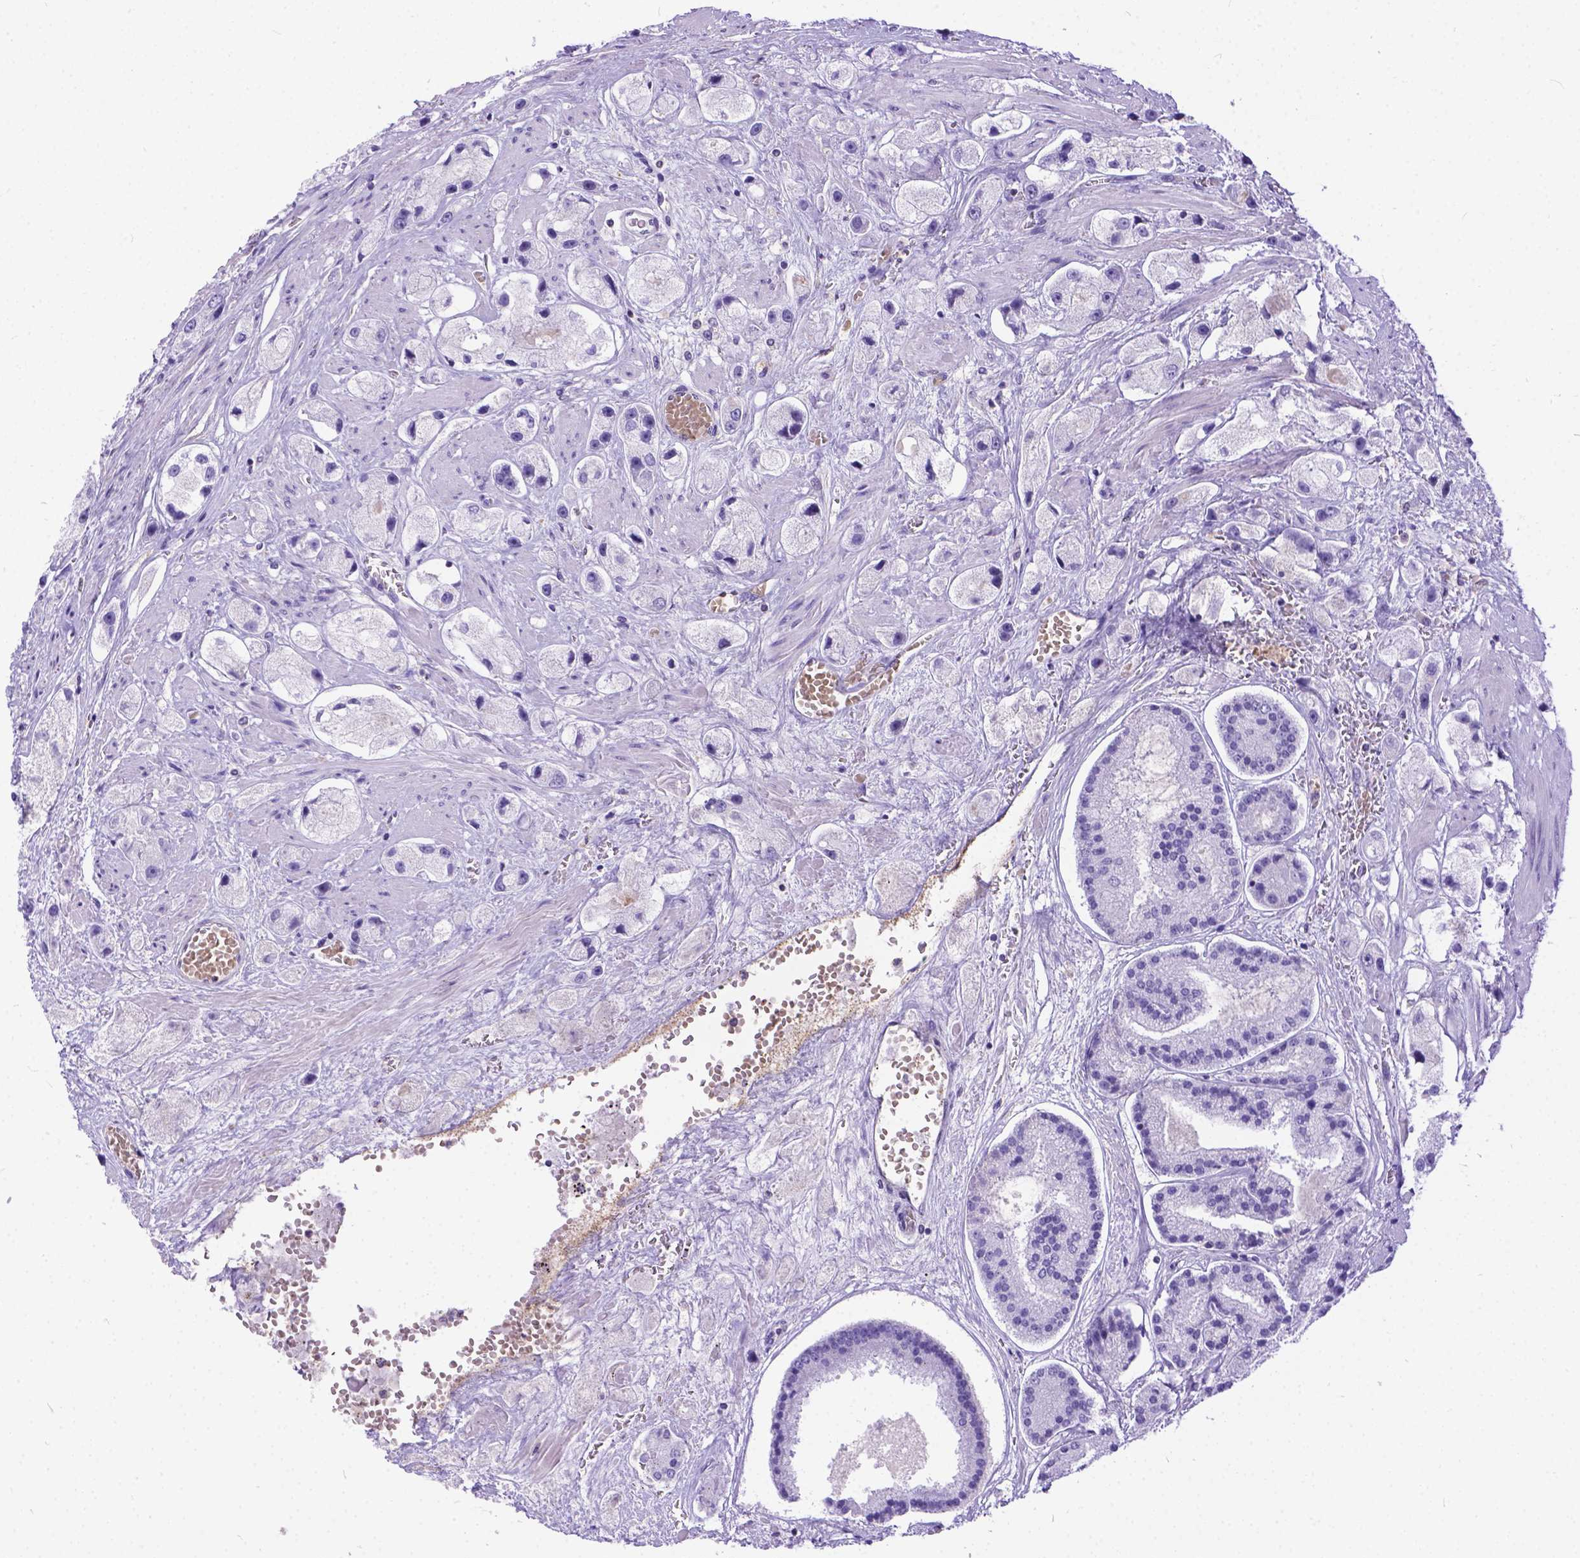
{"staining": {"intensity": "negative", "quantity": "none", "location": "none"}, "tissue": "prostate cancer", "cell_type": "Tumor cells", "image_type": "cancer", "snomed": [{"axis": "morphology", "description": "Adenocarcinoma, High grade"}, {"axis": "topography", "description": "Prostate"}], "caption": "Human prostate cancer (high-grade adenocarcinoma) stained for a protein using immunohistochemistry demonstrates no staining in tumor cells.", "gene": "TMEM169", "patient": {"sex": "male", "age": 67}}